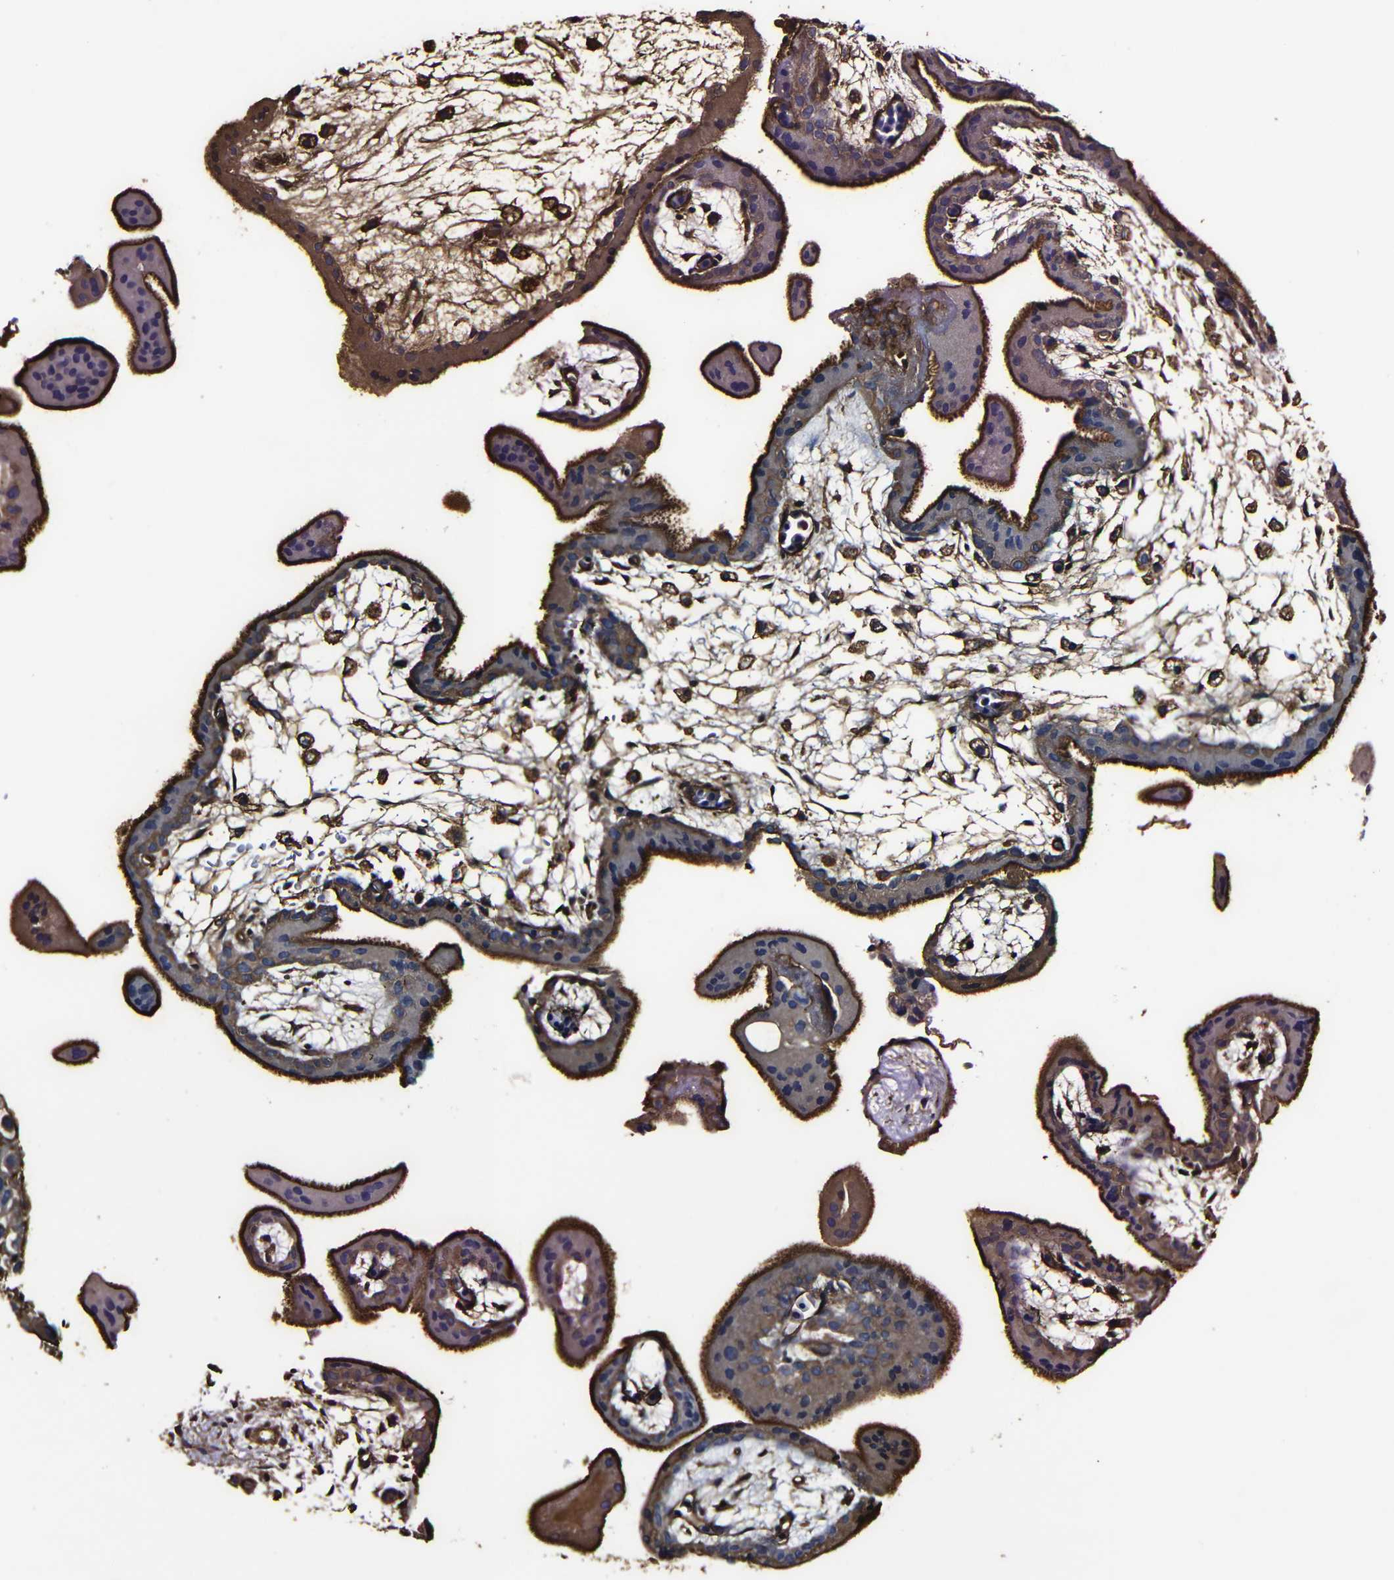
{"staining": {"intensity": "moderate", "quantity": ">75%", "location": "cytoplasmic/membranous"}, "tissue": "placenta", "cell_type": "Trophoblastic cells", "image_type": "normal", "snomed": [{"axis": "morphology", "description": "Normal tissue, NOS"}, {"axis": "topography", "description": "Placenta"}], "caption": "Immunohistochemistry staining of benign placenta, which exhibits medium levels of moderate cytoplasmic/membranous positivity in approximately >75% of trophoblastic cells indicating moderate cytoplasmic/membranous protein positivity. The staining was performed using DAB (3,3'-diaminobenzidine) (brown) for protein detection and nuclei were counterstained in hematoxylin (blue).", "gene": "MSN", "patient": {"sex": "female", "age": 35}}